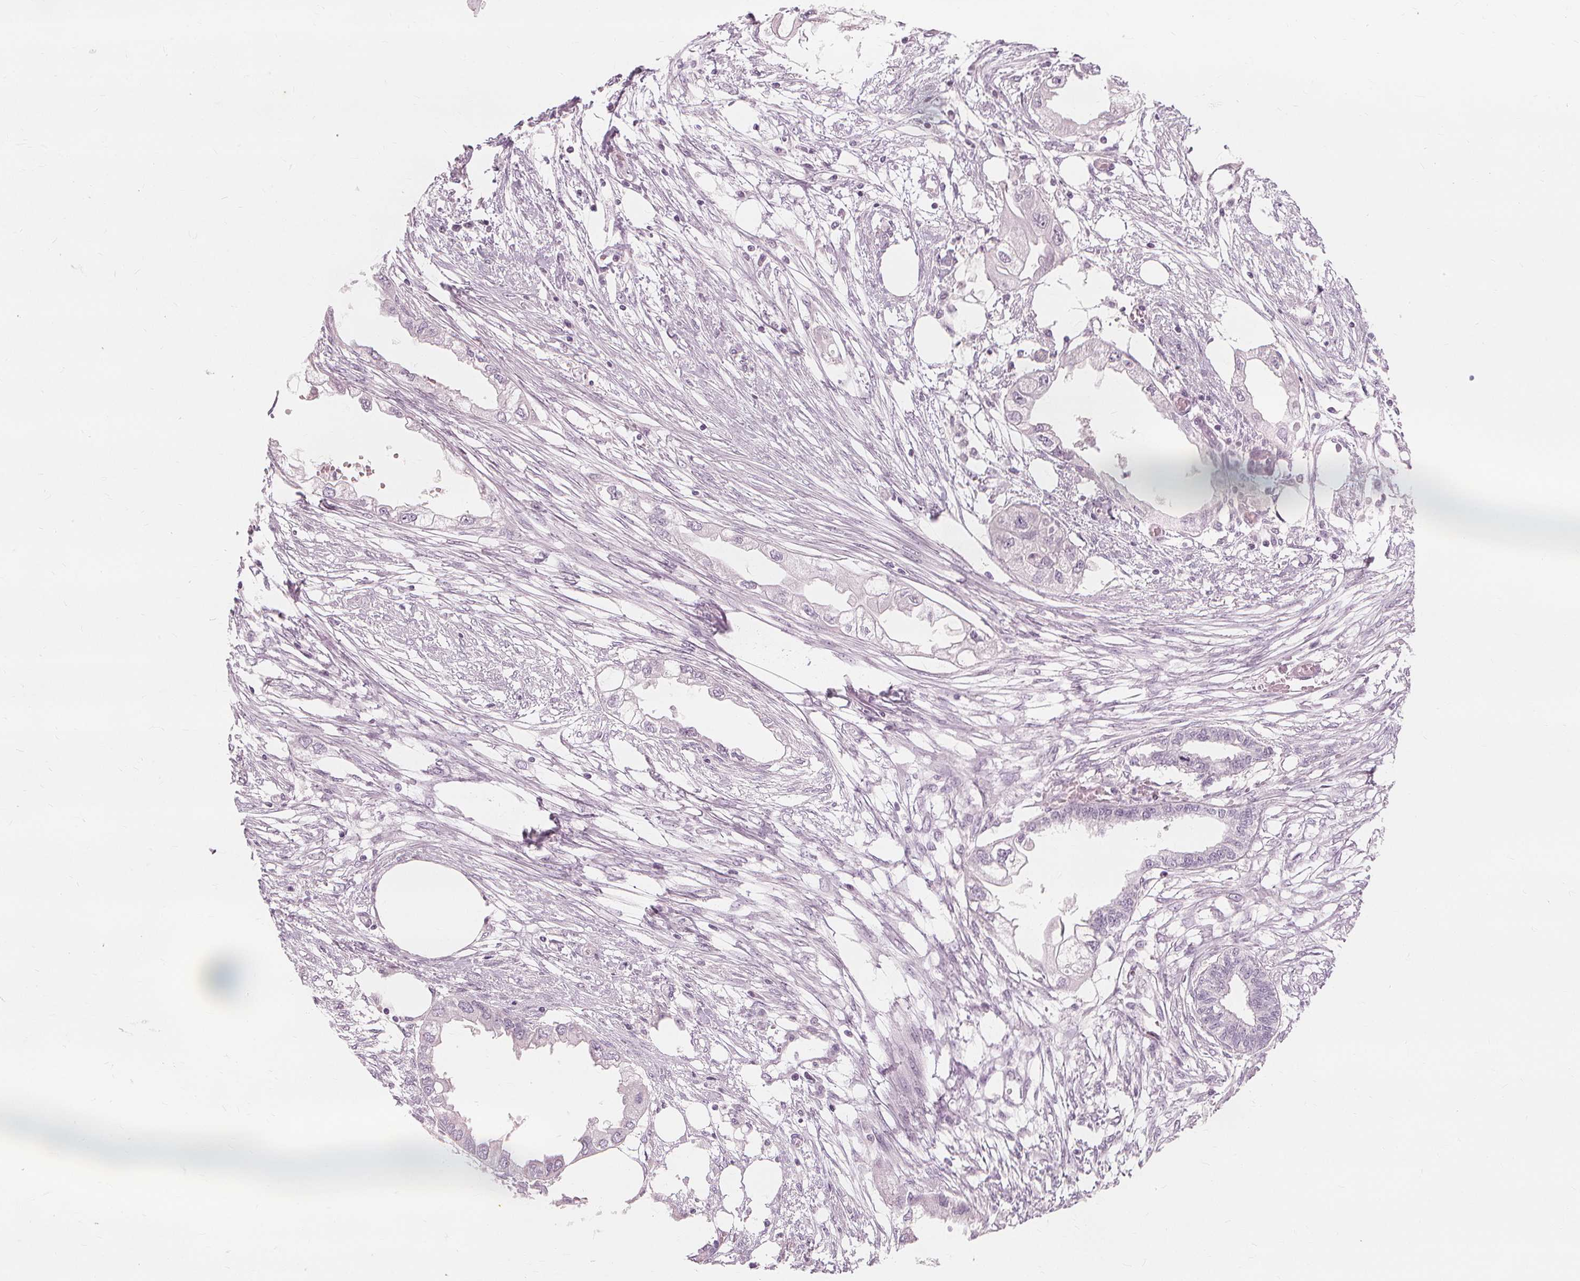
{"staining": {"intensity": "negative", "quantity": "none", "location": "none"}, "tissue": "endometrial cancer", "cell_type": "Tumor cells", "image_type": "cancer", "snomed": [{"axis": "morphology", "description": "Adenocarcinoma, NOS"}, {"axis": "morphology", "description": "Adenocarcinoma, metastatic, NOS"}, {"axis": "topography", "description": "Adipose tissue"}, {"axis": "topography", "description": "Endometrium"}], "caption": "High magnification brightfield microscopy of endometrial cancer stained with DAB (3,3'-diaminobenzidine) (brown) and counterstained with hematoxylin (blue): tumor cells show no significant staining.", "gene": "MUC12", "patient": {"sex": "female", "age": 67}}